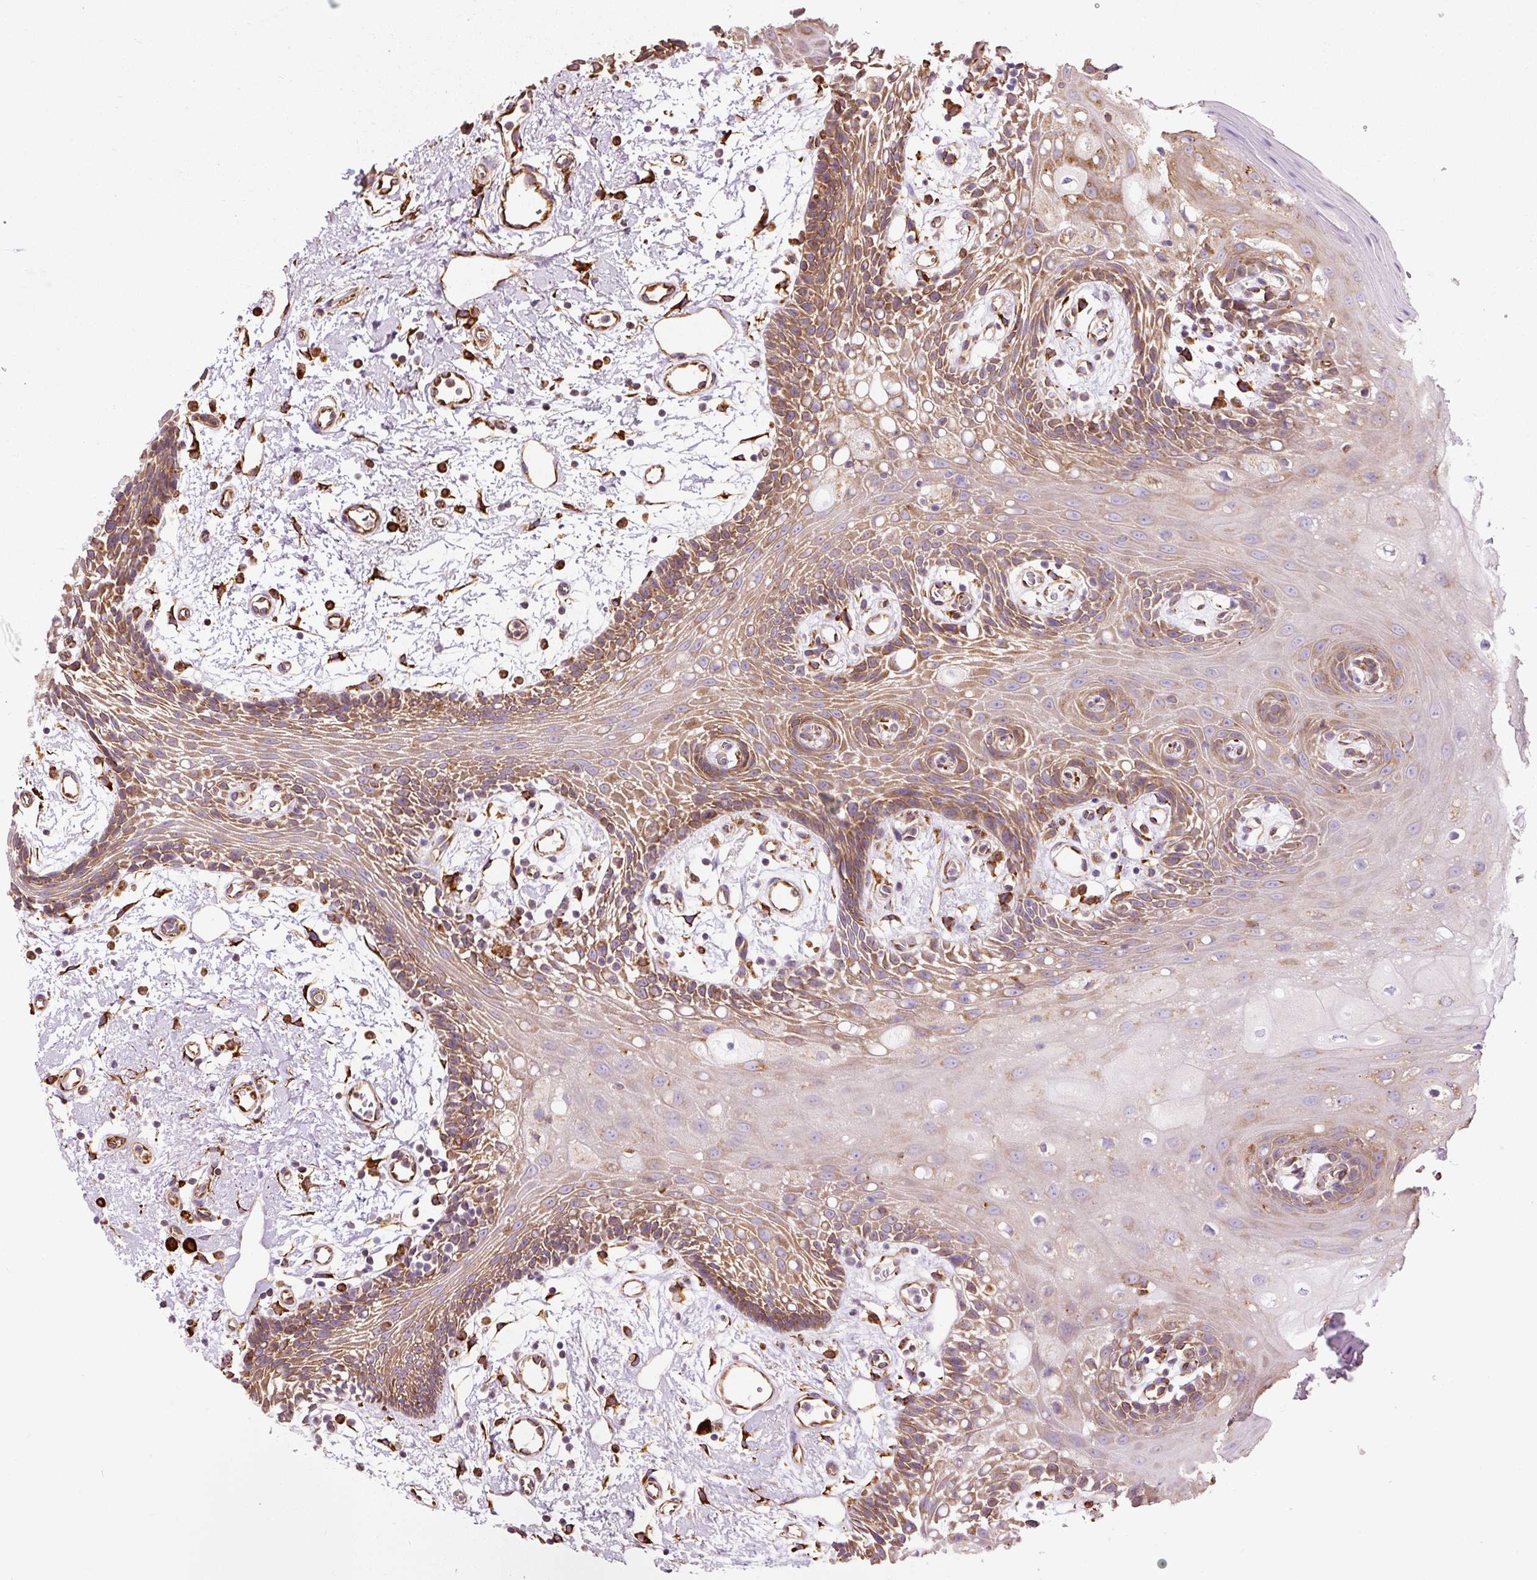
{"staining": {"intensity": "moderate", "quantity": "25%-75%", "location": "cytoplasmic/membranous"}, "tissue": "oral mucosa", "cell_type": "Squamous epithelial cells", "image_type": "normal", "snomed": [{"axis": "morphology", "description": "Normal tissue, NOS"}, {"axis": "topography", "description": "Oral tissue"}], "caption": "Protein analysis of normal oral mucosa demonstrates moderate cytoplasmic/membranous staining in about 25%-75% of squamous epithelial cells. The staining was performed using DAB (3,3'-diaminobenzidine), with brown indicating positive protein expression. Nuclei are stained blue with hematoxylin.", "gene": "ENSG00000256500", "patient": {"sex": "female", "age": 59}}